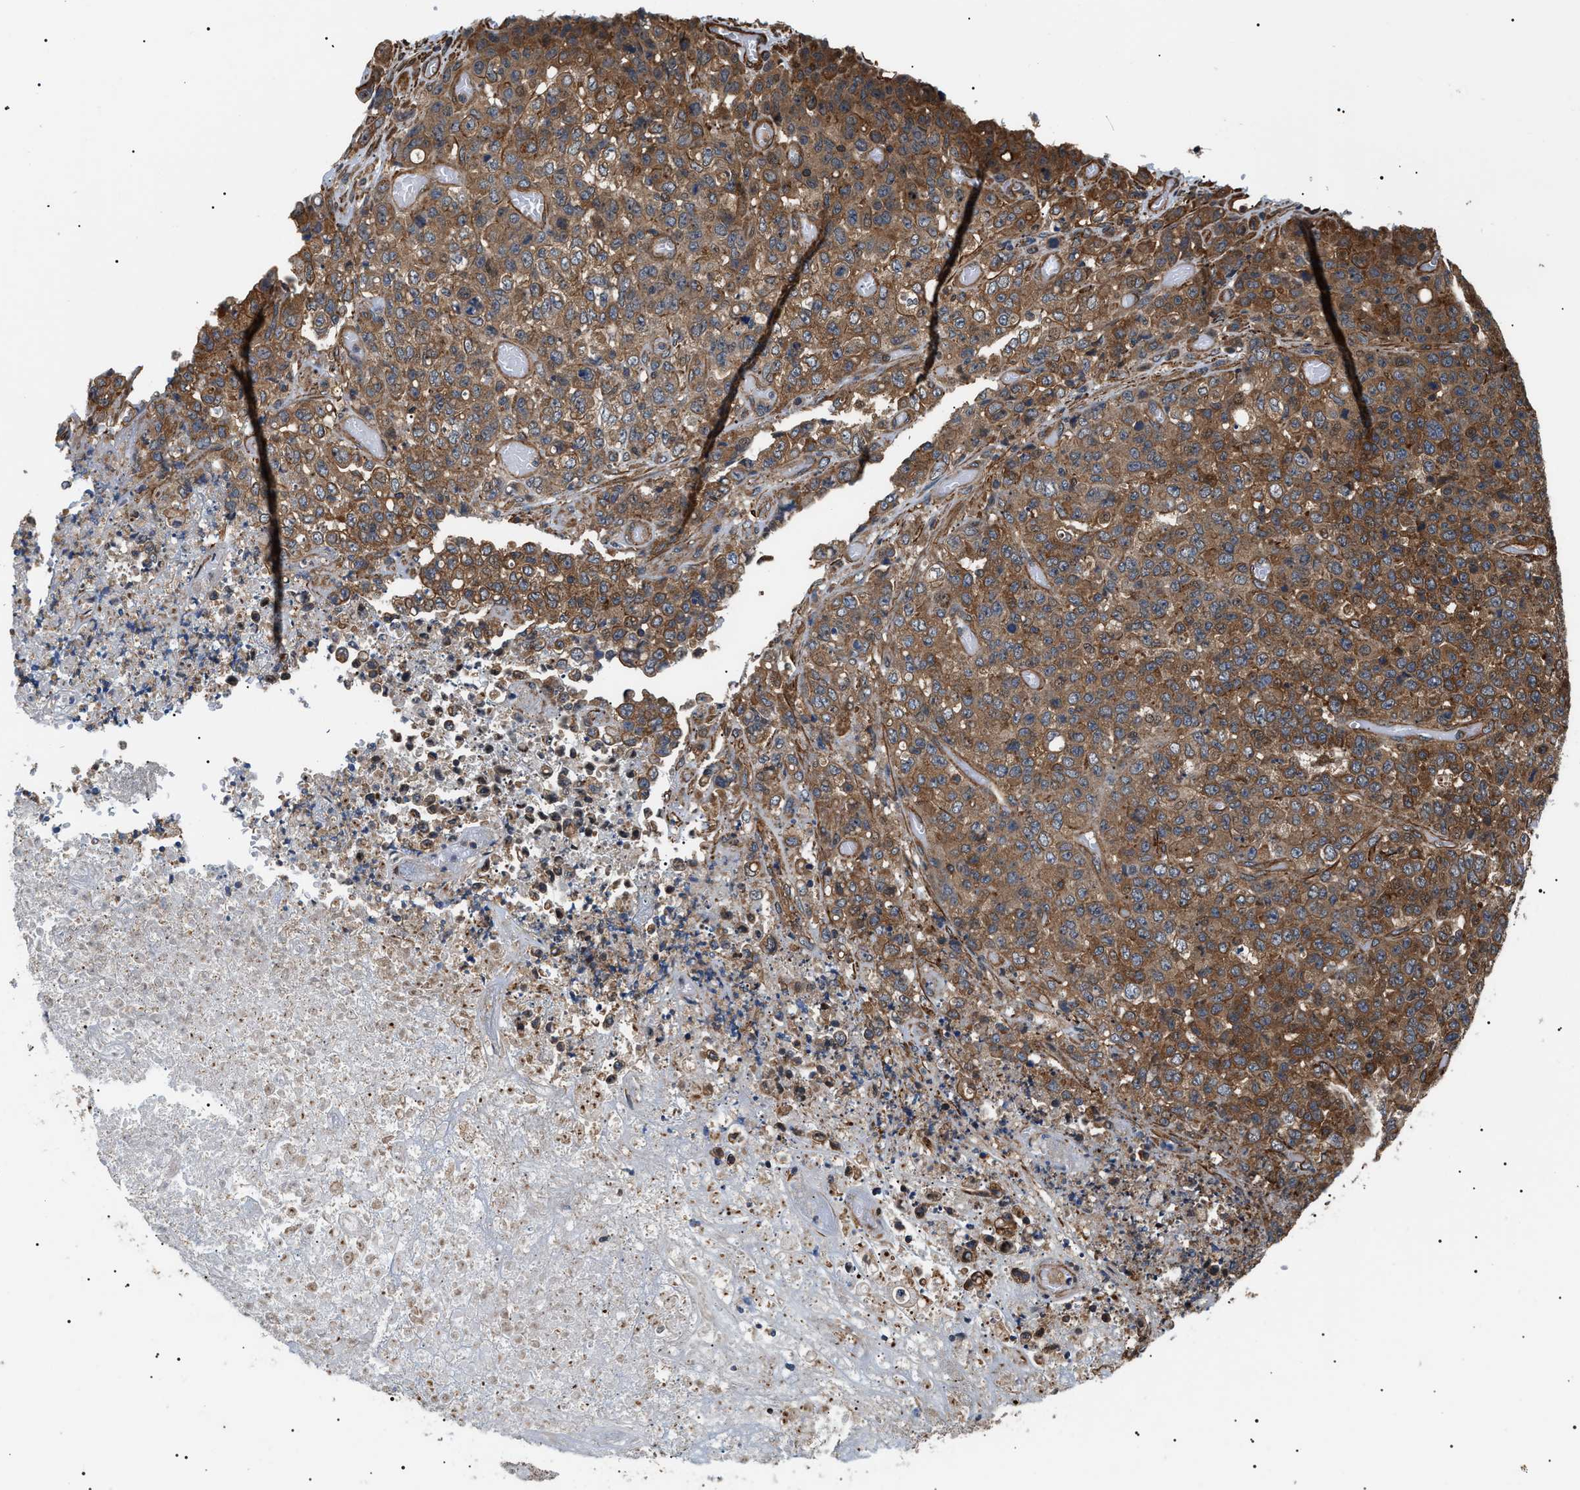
{"staining": {"intensity": "moderate", "quantity": ">75%", "location": "cytoplasmic/membranous"}, "tissue": "stomach cancer", "cell_type": "Tumor cells", "image_type": "cancer", "snomed": [{"axis": "morphology", "description": "Adenocarcinoma, NOS"}, {"axis": "topography", "description": "Stomach"}], "caption": "Stomach cancer stained for a protein demonstrates moderate cytoplasmic/membranous positivity in tumor cells.", "gene": "SH3GLB2", "patient": {"sex": "female", "age": 73}}